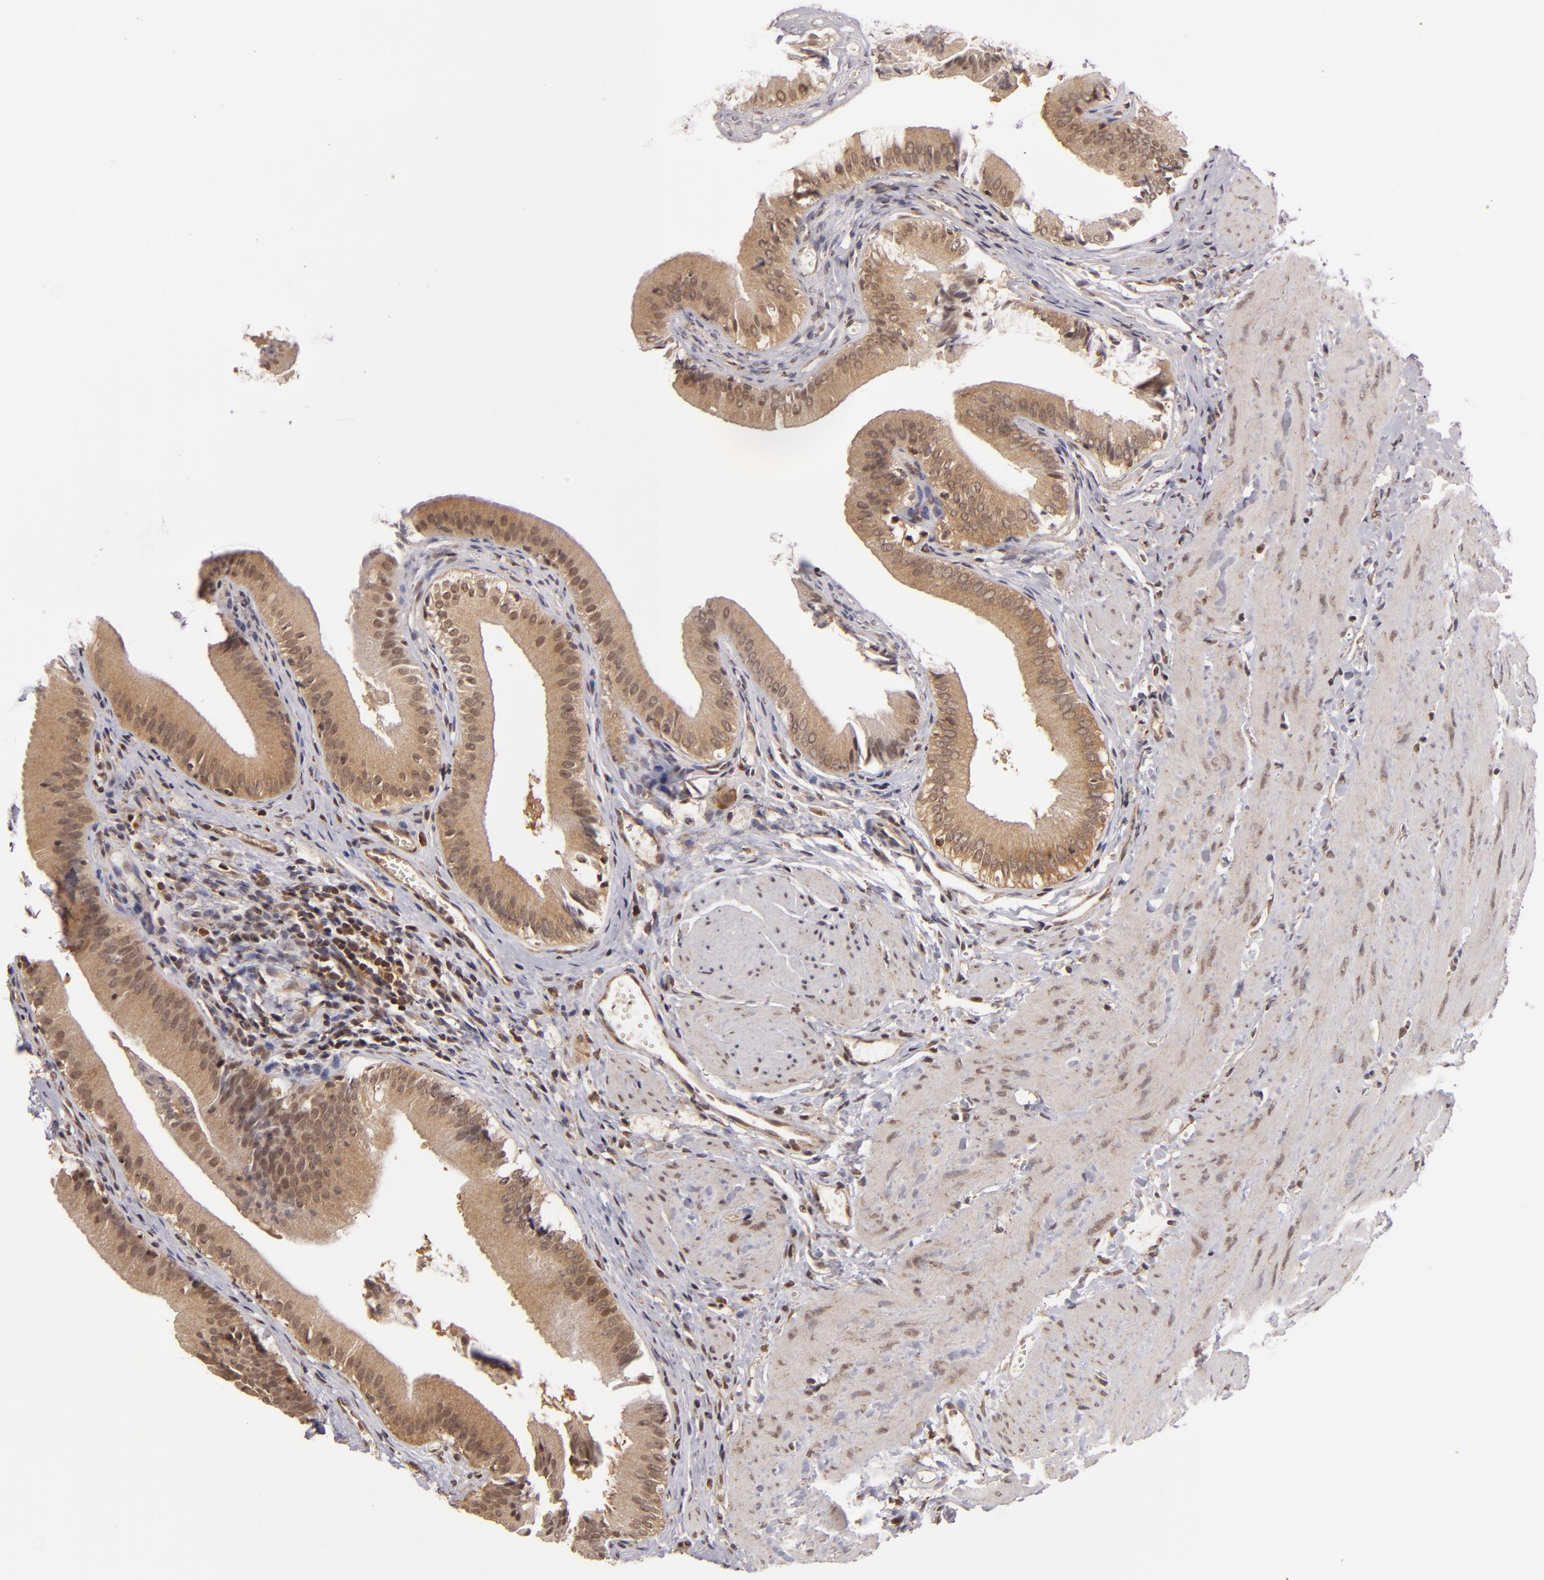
{"staining": {"intensity": "moderate", "quantity": ">75%", "location": "cytoplasmic/membranous"}, "tissue": "gallbladder", "cell_type": "Glandular cells", "image_type": "normal", "snomed": [{"axis": "morphology", "description": "Normal tissue, NOS"}, {"axis": "topography", "description": "Gallbladder"}], "caption": "Human gallbladder stained with a brown dye reveals moderate cytoplasmic/membranous positive positivity in approximately >75% of glandular cells.", "gene": "MAPK3", "patient": {"sex": "female", "age": 24}}